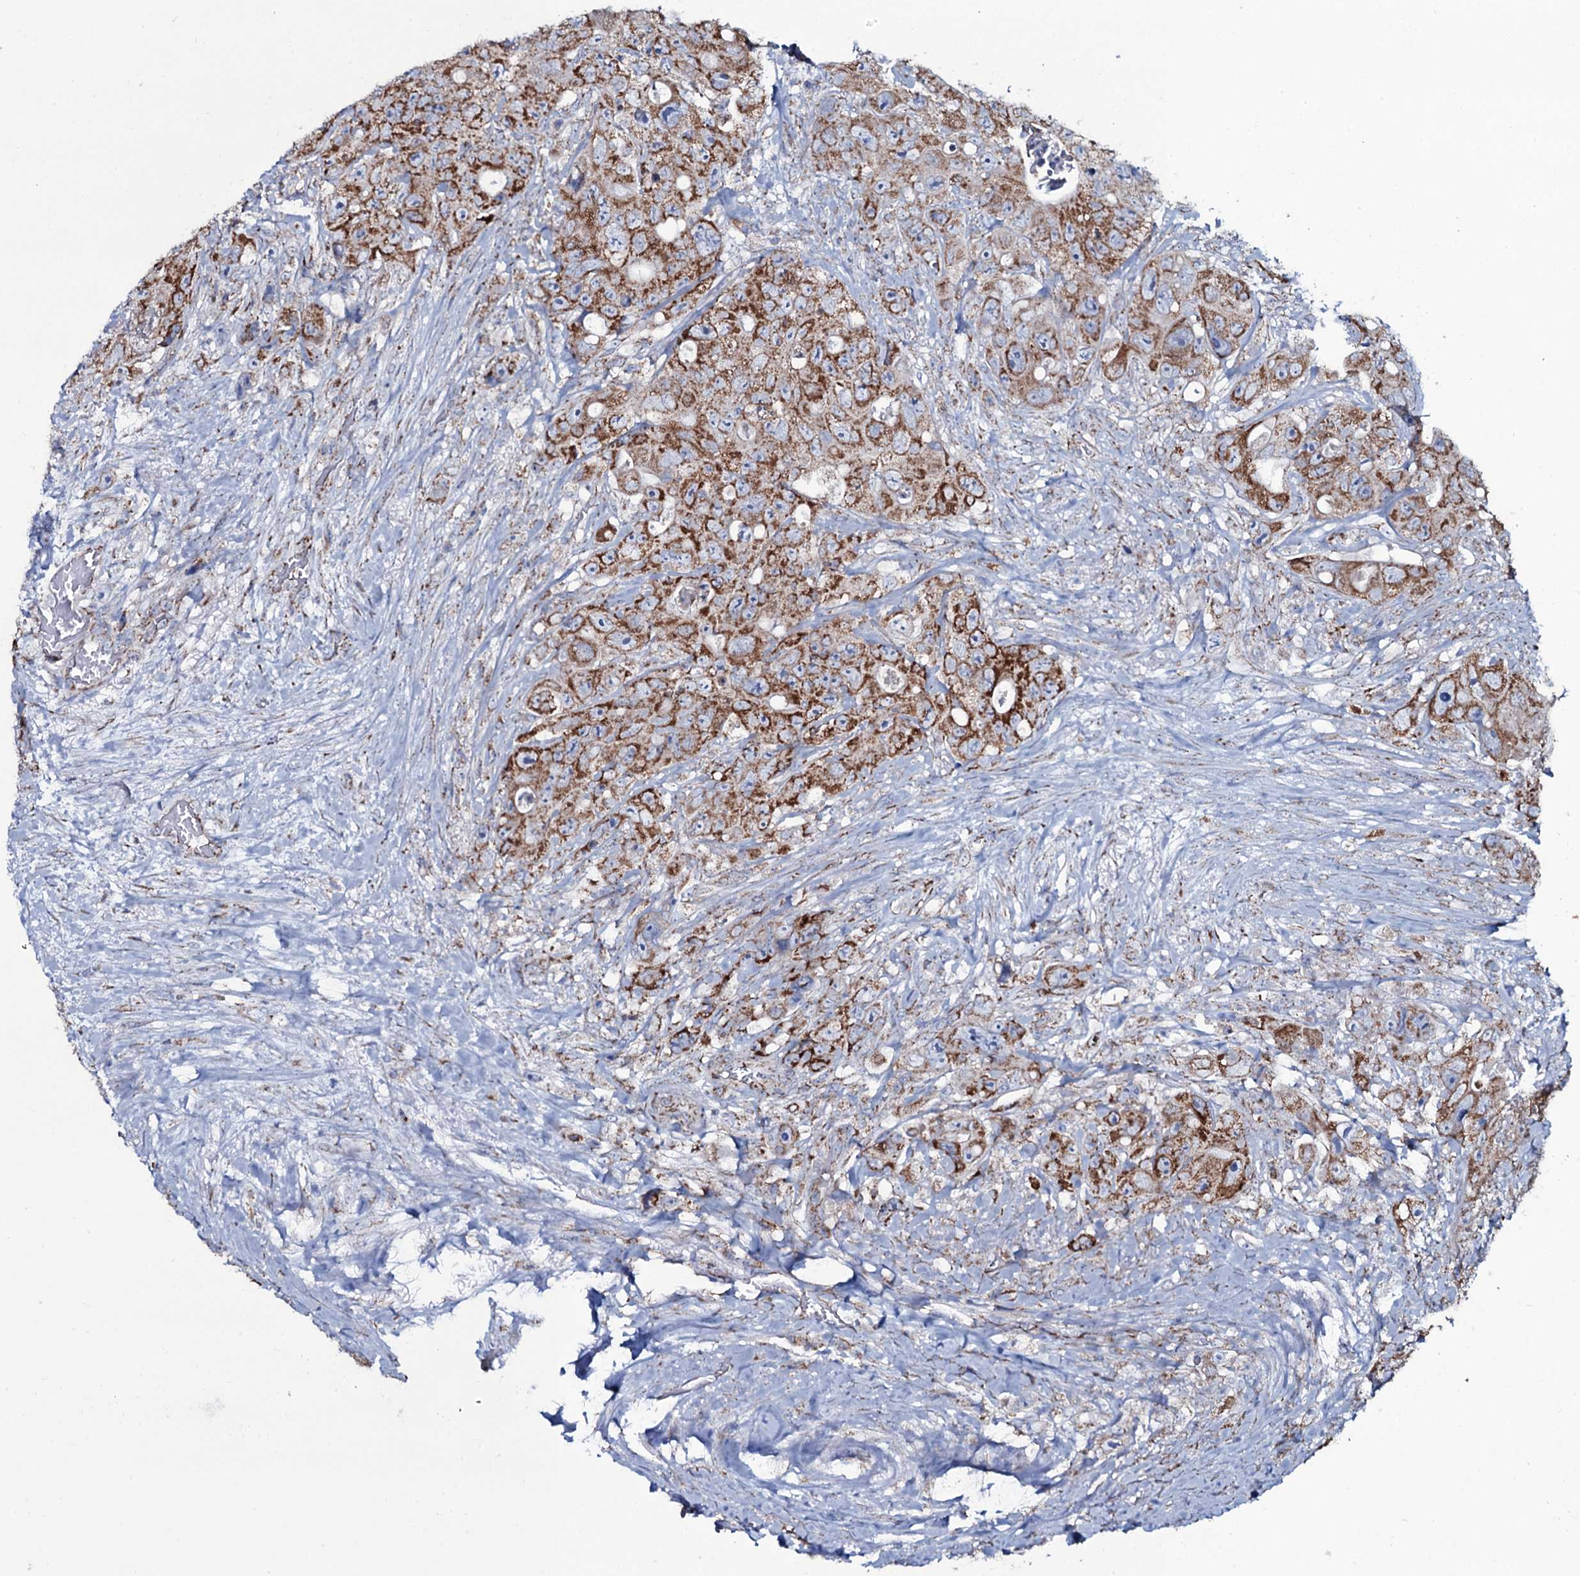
{"staining": {"intensity": "strong", "quantity": ">75%", "location": "cytoplasmic/membranous"}, "tissue": "colorectal cancer", "cell_type": "Tumor cells", "image_type": "cancer", "snomed": [{"axis": "morphology", "description": "Adenocarcinoma, NOS"}, {"axis": "topography", "description": "Colon"}], "caption": "DAB (3,3'-diaminobenzidine) immunohistochemical staining of human adenocarcinoma (colorectal) displays strong cytoplasmic/membranous protein positivity in approximately >75% of tumor cells. (IHC, brightfield microscopy, high magnification).", "gene": "MRPS35", "patient": {"sex": "female", "age": 46}}